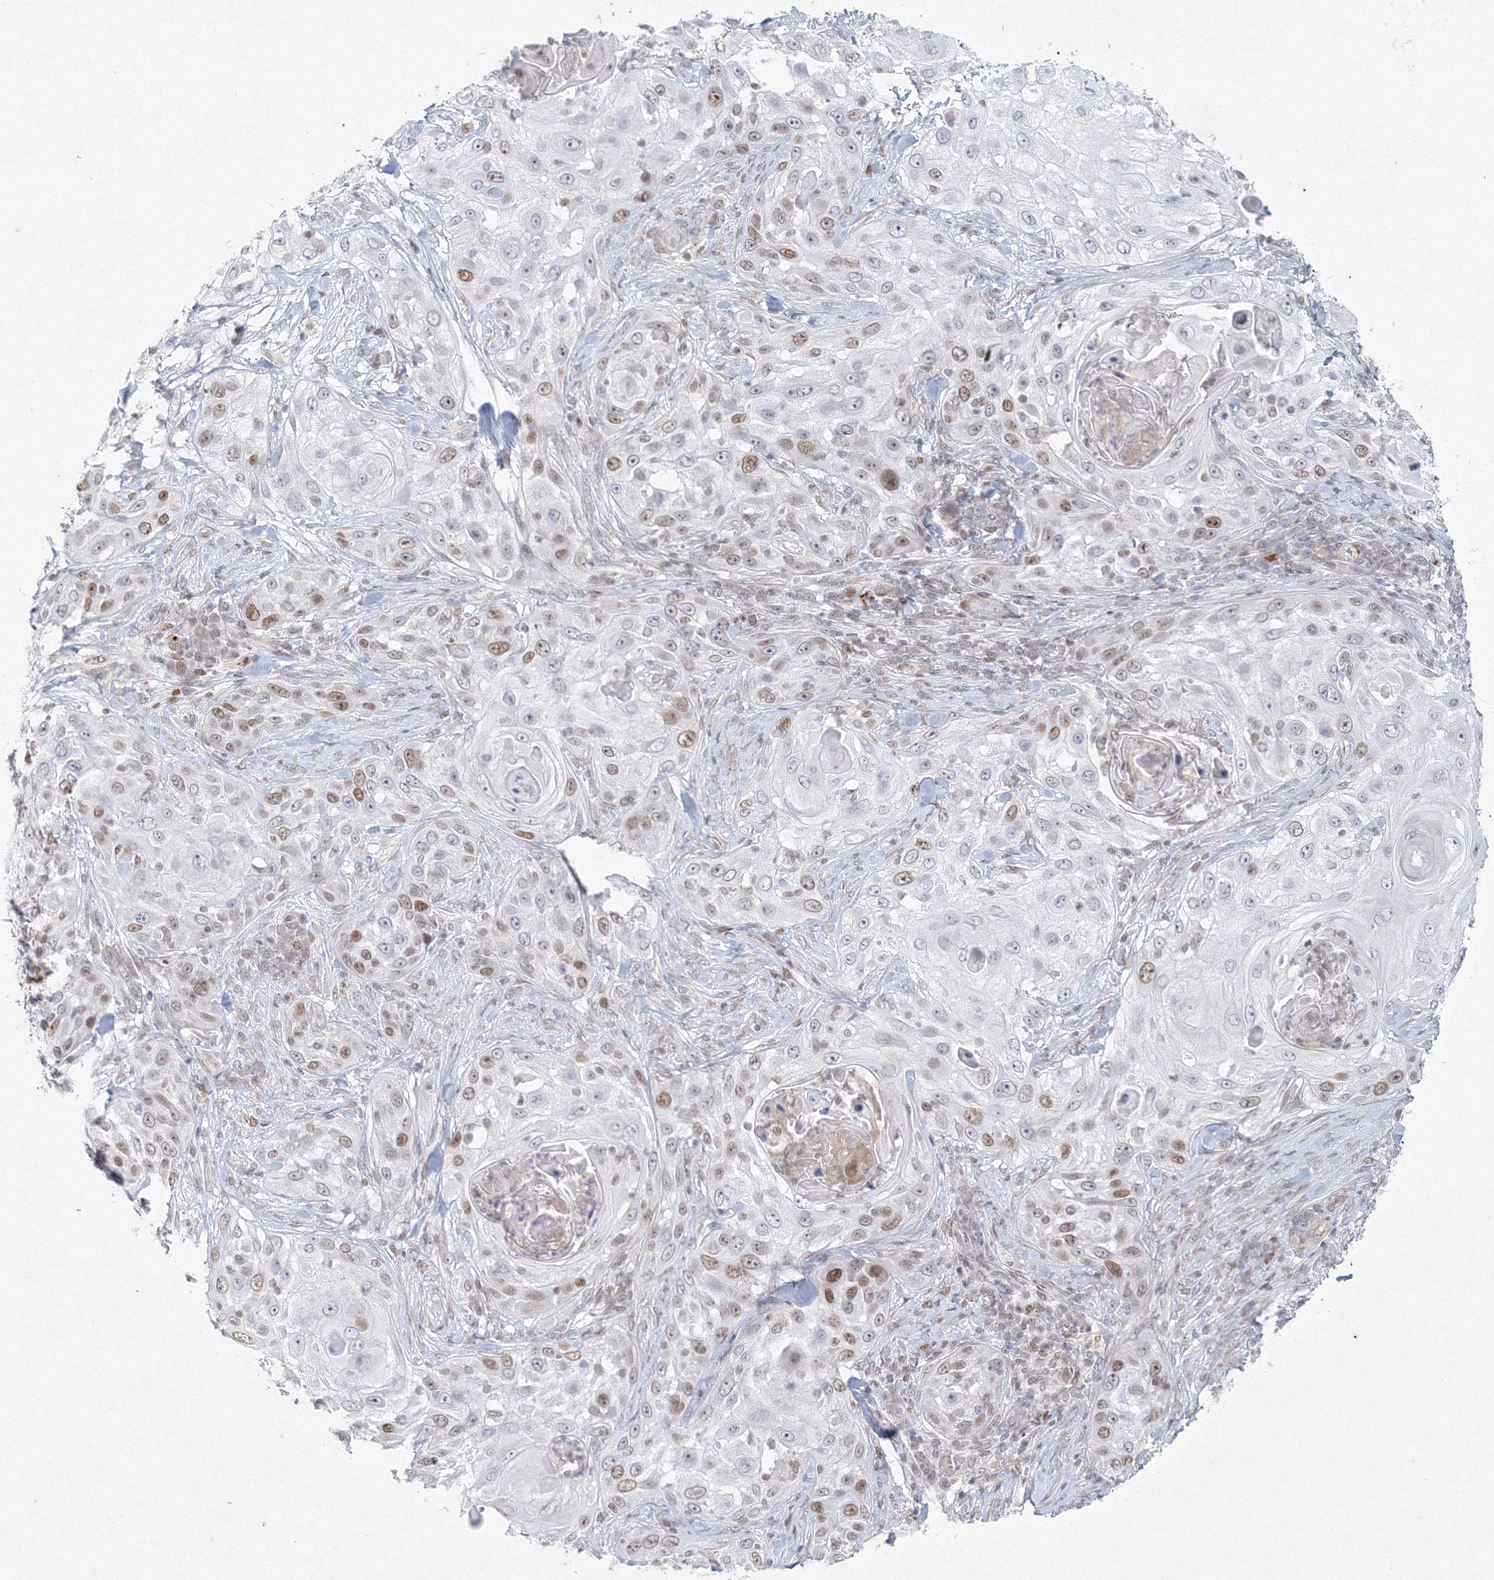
{"staining": {"intensity": "weak", "quantity": "<25%", "location": "nuclear"}, "tissue": "skin cancer", "cell_type": "Tumor cells", "image_type": "cancer", "snomed": [{"axis": "morphology", "description": "Squamous cell carcinoma, NOS"}, {"axis": "topography", "description": "Skin"}], "caption": "DAB immunohistochemical staining of skin squamous cell carcinoma demonstrates no significant expression in tumor cells.", "gene": "KIF4A", "patient": {"sex": "female", "age": 44}}